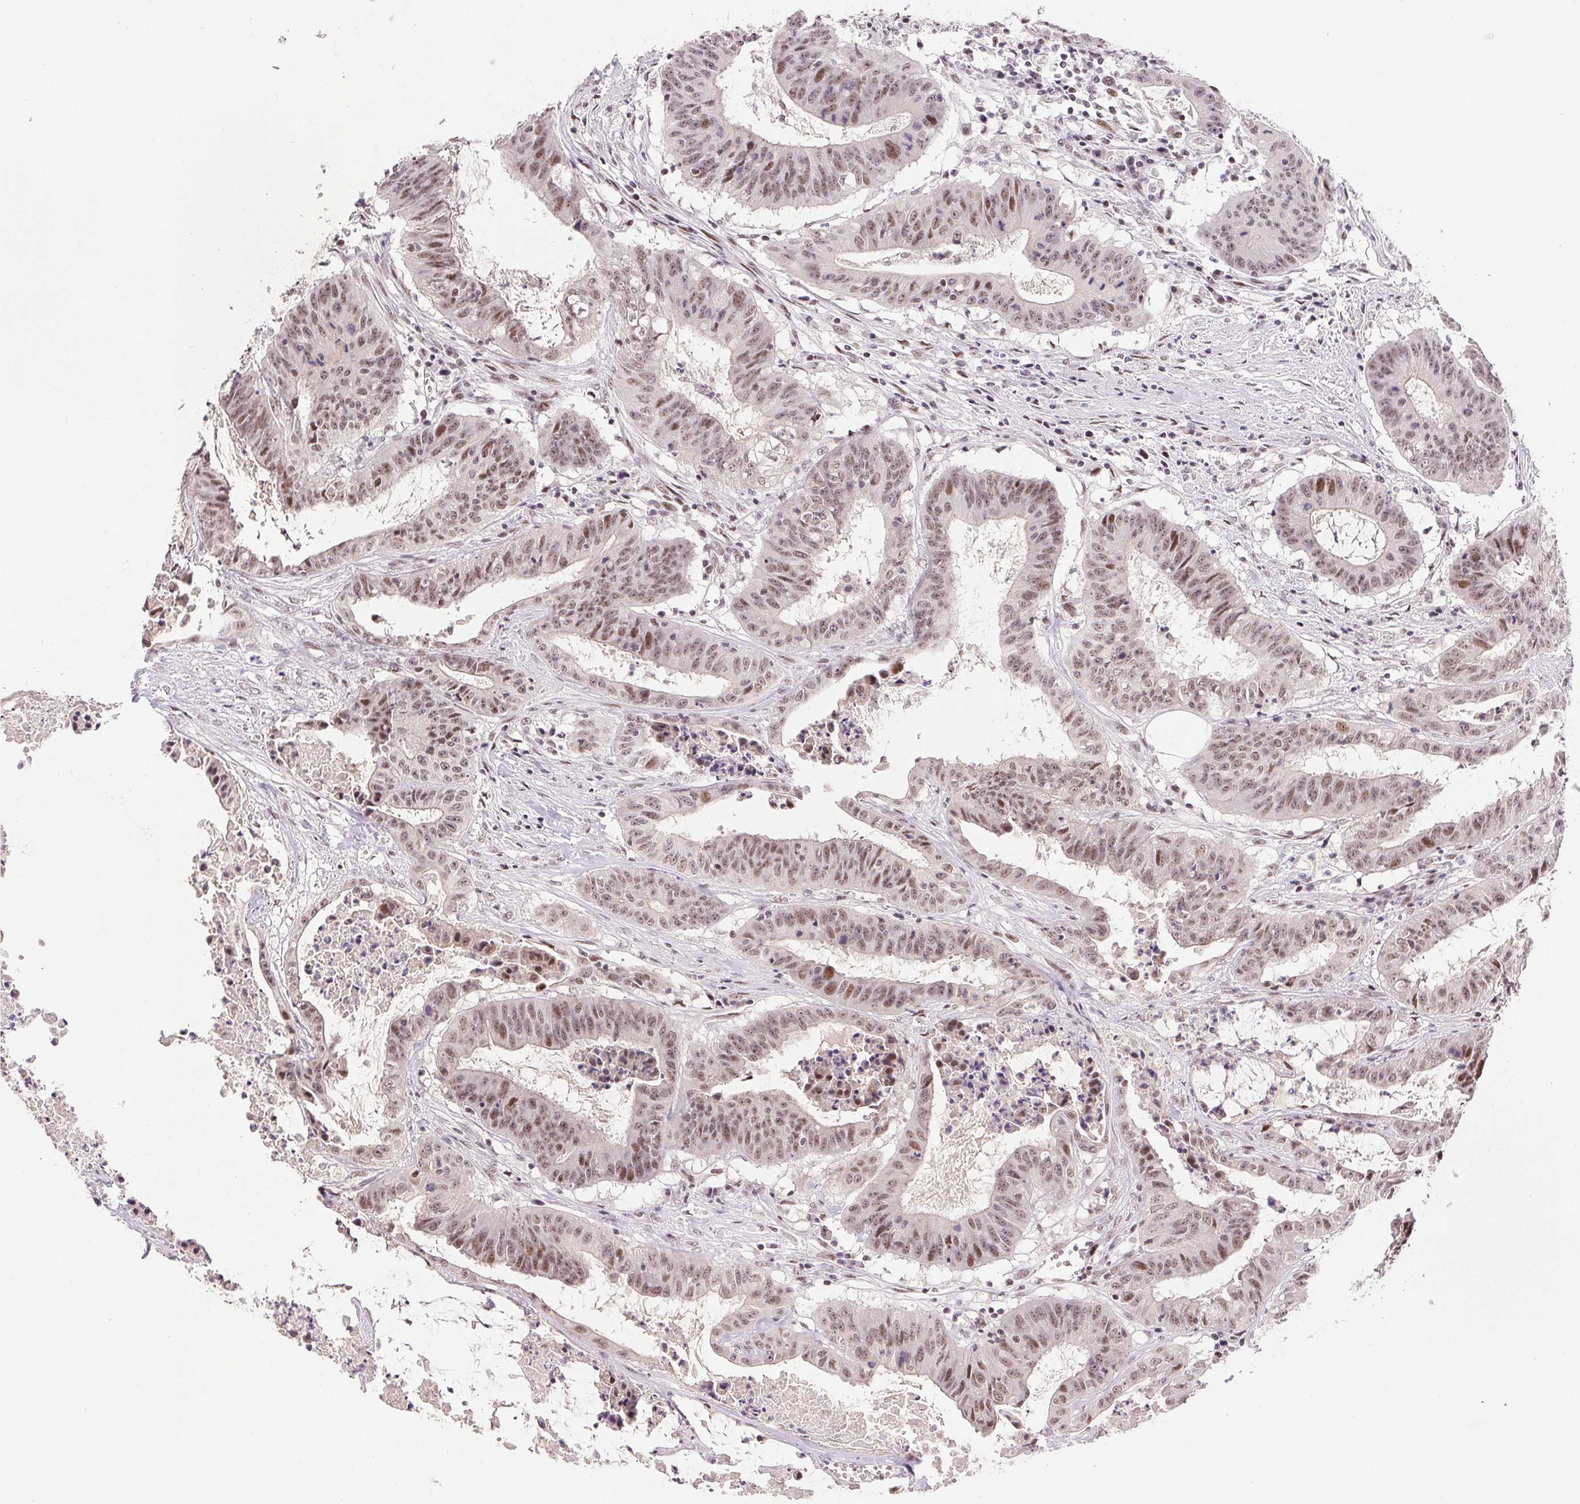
{"staining": {"intensity": "weak", "quantity": ">75%", "location": "nuclear"}, "tissue": "colorectal cancer", "cell_type": "Tumor cells", "image_type": "cancer", "snomed": [{"axis": "morphology", "description": "Adenocarcinoma, NOS"}, {"axis": "topography", "description": "Colon"}], "caption": "Protein expression analysis of adenocarcinoma (colorectal) exhibits weak nuclear expression in about >75% of tumor cells. (DAB IHC, brown staining for protein, blue staining for nuclei).", "gene": "KDM4D", "patient": {"sex": "male", "age": 33}}